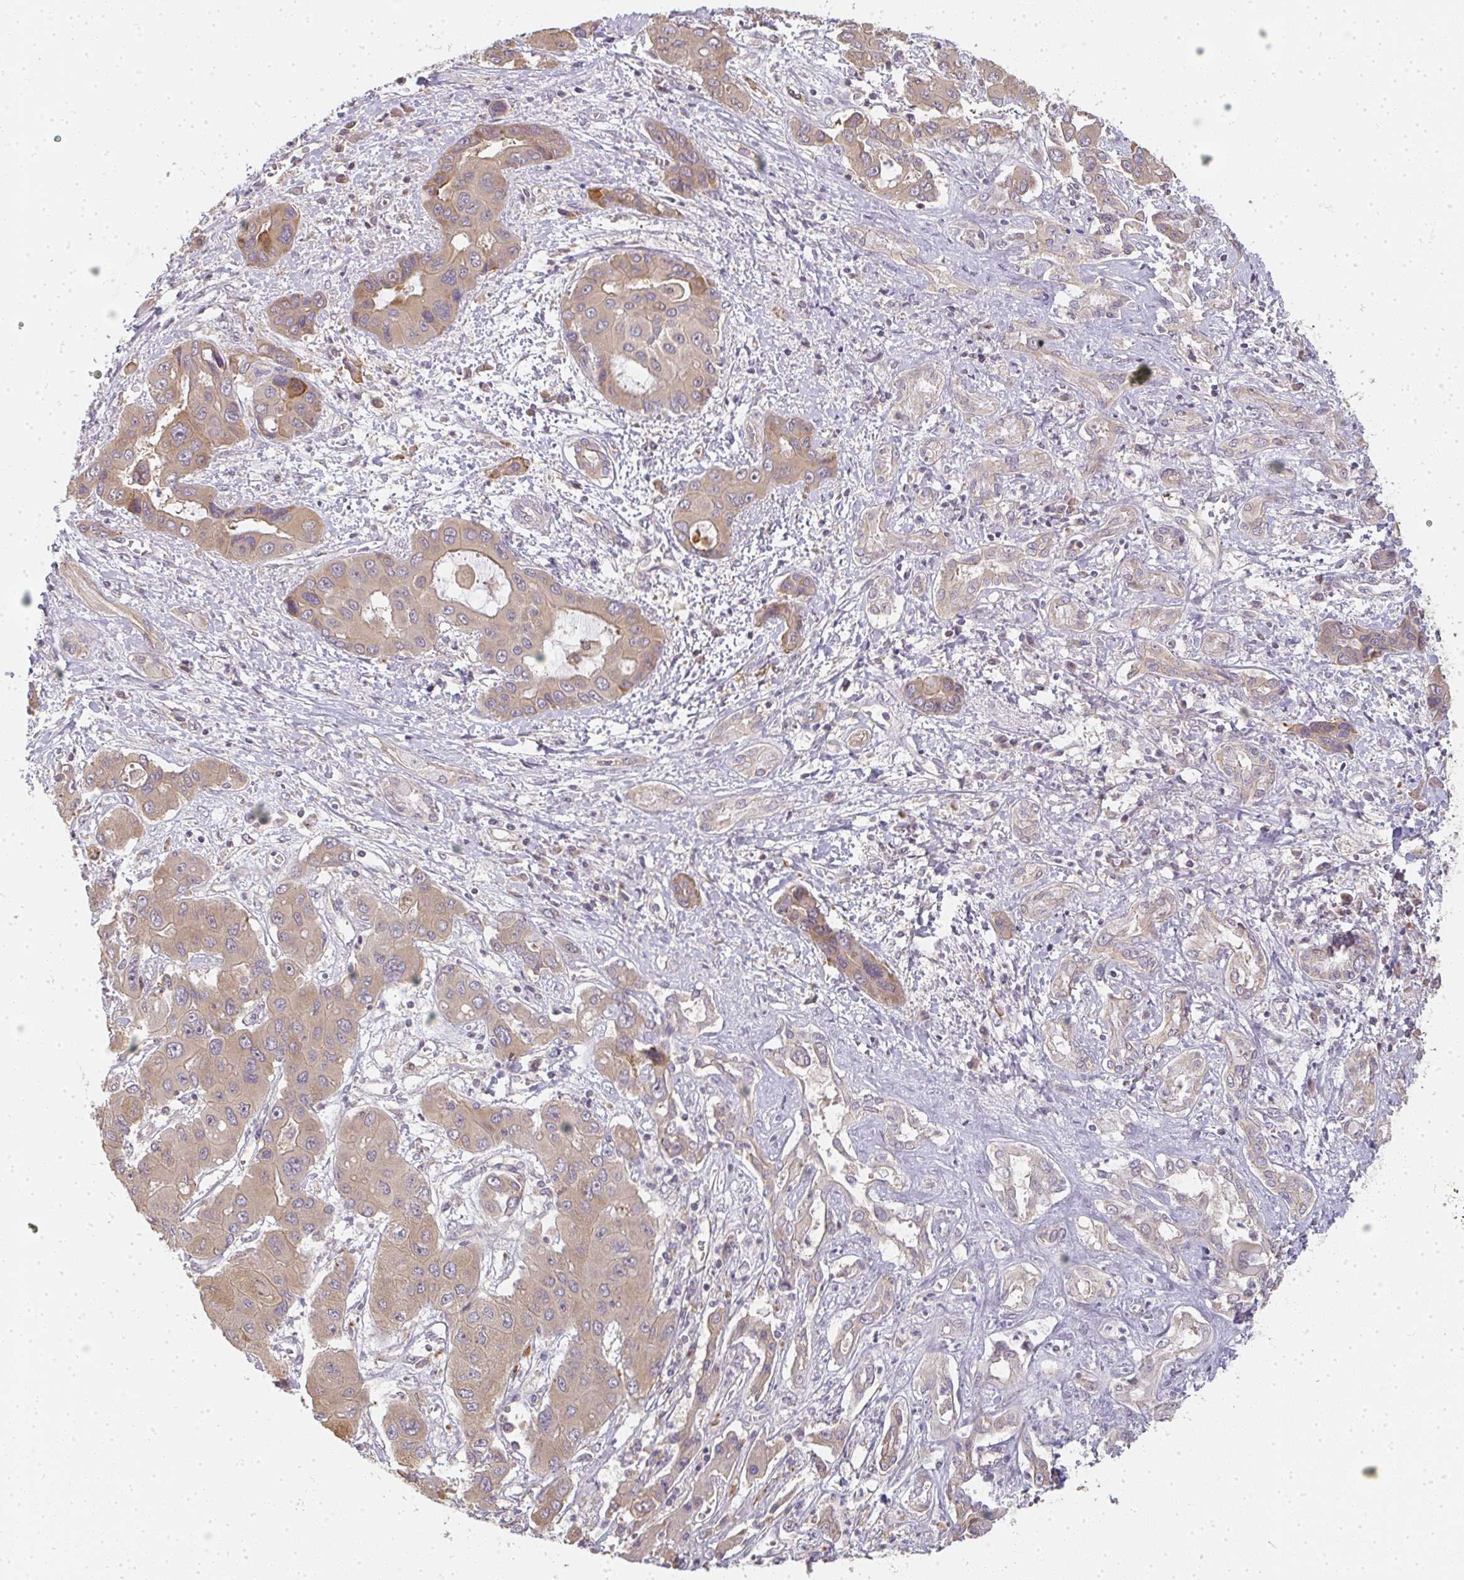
{"staining": {"intensity": "weak", "quantity": ">75%", "location": "cytoplasmic/membranous"}, "tissue": "liver cancer", "cell_type": "Tumor cells", "image_type": "cancer", "snomed": [{"axis": "morphology", "description": "Cholangiocarcinoma"}, {"axis": "topography", "description": "Liver"}], "caption": "Tumor cells demonstrate weak cytoplasmic/membranous expression in approximately >75% of cells in liver cancer.", "gene": "SLC35B3", "patient": {"sex": "male", "age": 67}}